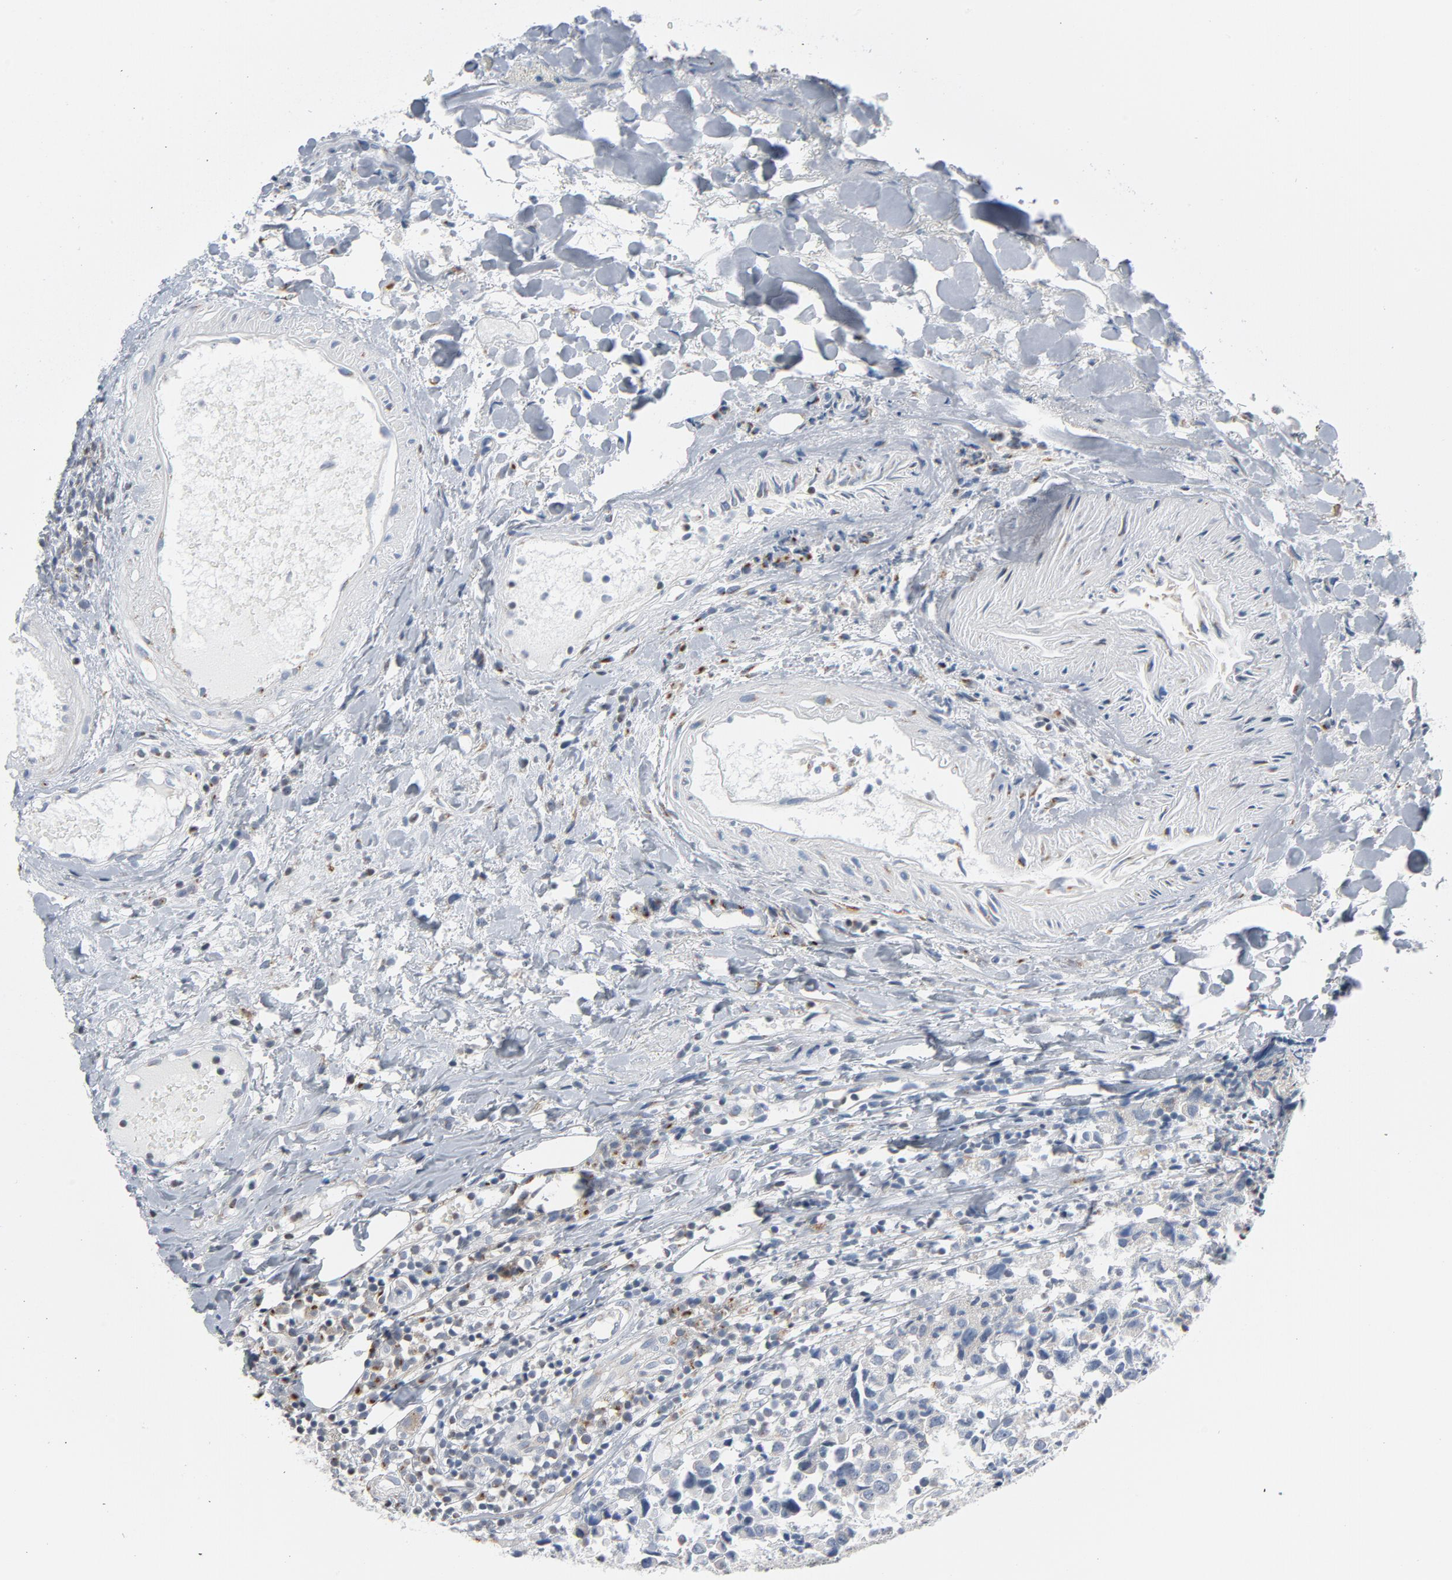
{"staining": {"intensity": "weak", "quantity": "25%-75%", "location": "cytoplasmic/membranous"}, "tissue": "urothelial cancer", "cell_type": "Tumor cells", "image_type": "cancer", "snomed": [{"axis": "morphology", "description": "Urothelial carcinoma, High grade"}, {"axis": "topography", "description": "Urinary bladder"}], "caption": "Urothelial cancer was stained to show a protein in brown. There is low levels of weak cytoplasmic/membranous positivity in approximately 25%-75% of tumor cells.", "gene": "YIPF6", "patient": {"sex": "female", "age": 75}}